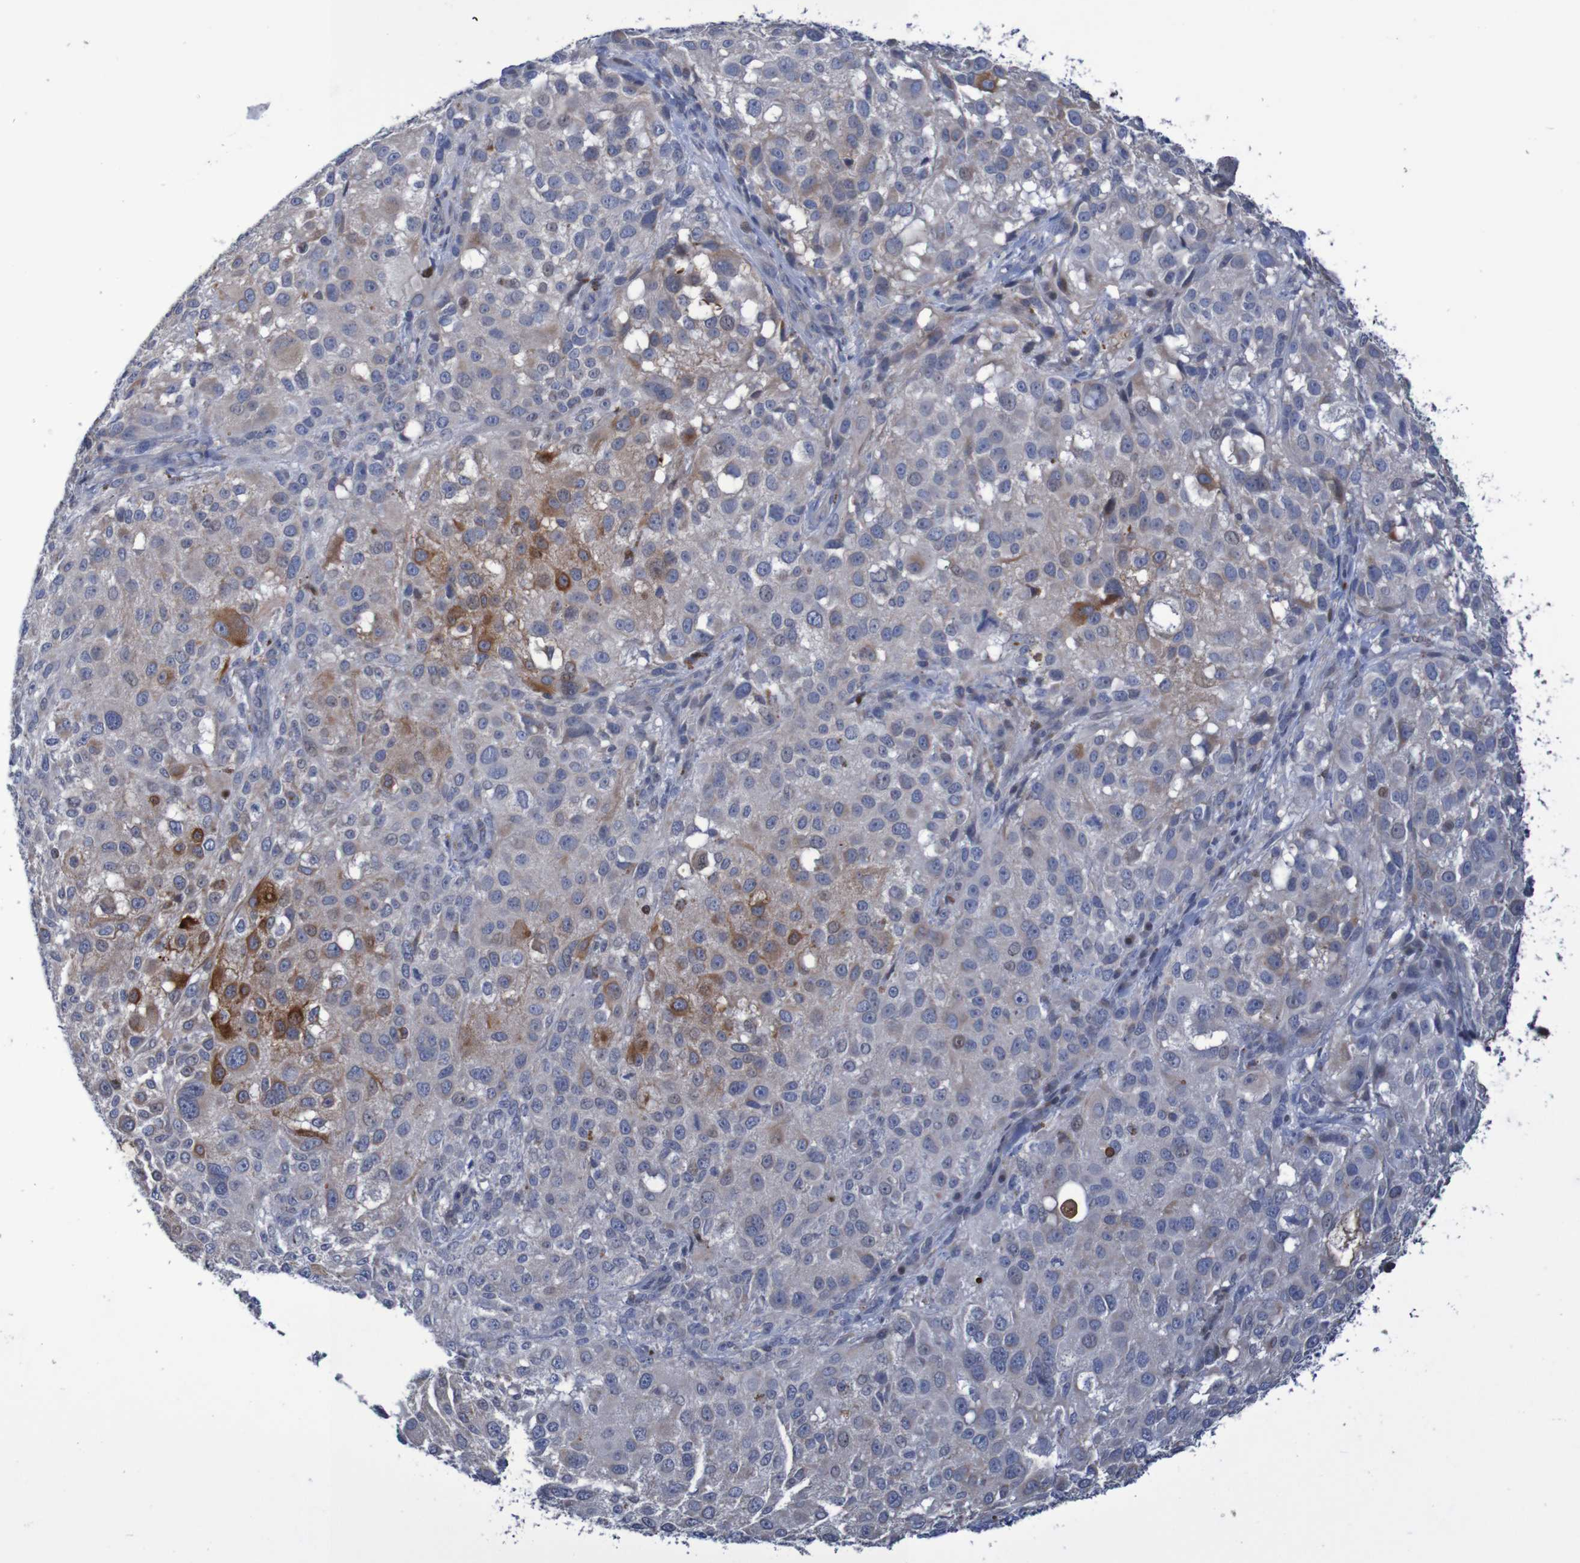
{"staining": {"intensity": "moderate", "quantity": "<25%", "location": "cytoplasmic/membranous"}, "tissue": "melanoma", "cell_type": "Tumor cells", "image_type": "cancer", "snomed": [{"axis": "morphology", "description": "Necrosis, NOS"}, {"axis": "morphology", "description": "Malignant melanoma, NOS"}, {"axis": "topography", "description": "Skin"}], "caption": "Protein expression analysis of malignant melanoma exhibits moderate cytoplasmic/membranous staining in approximately <25% of tumor cells.", "gene": "FBP2", "patient": {"sex": "female", "age": 87}}